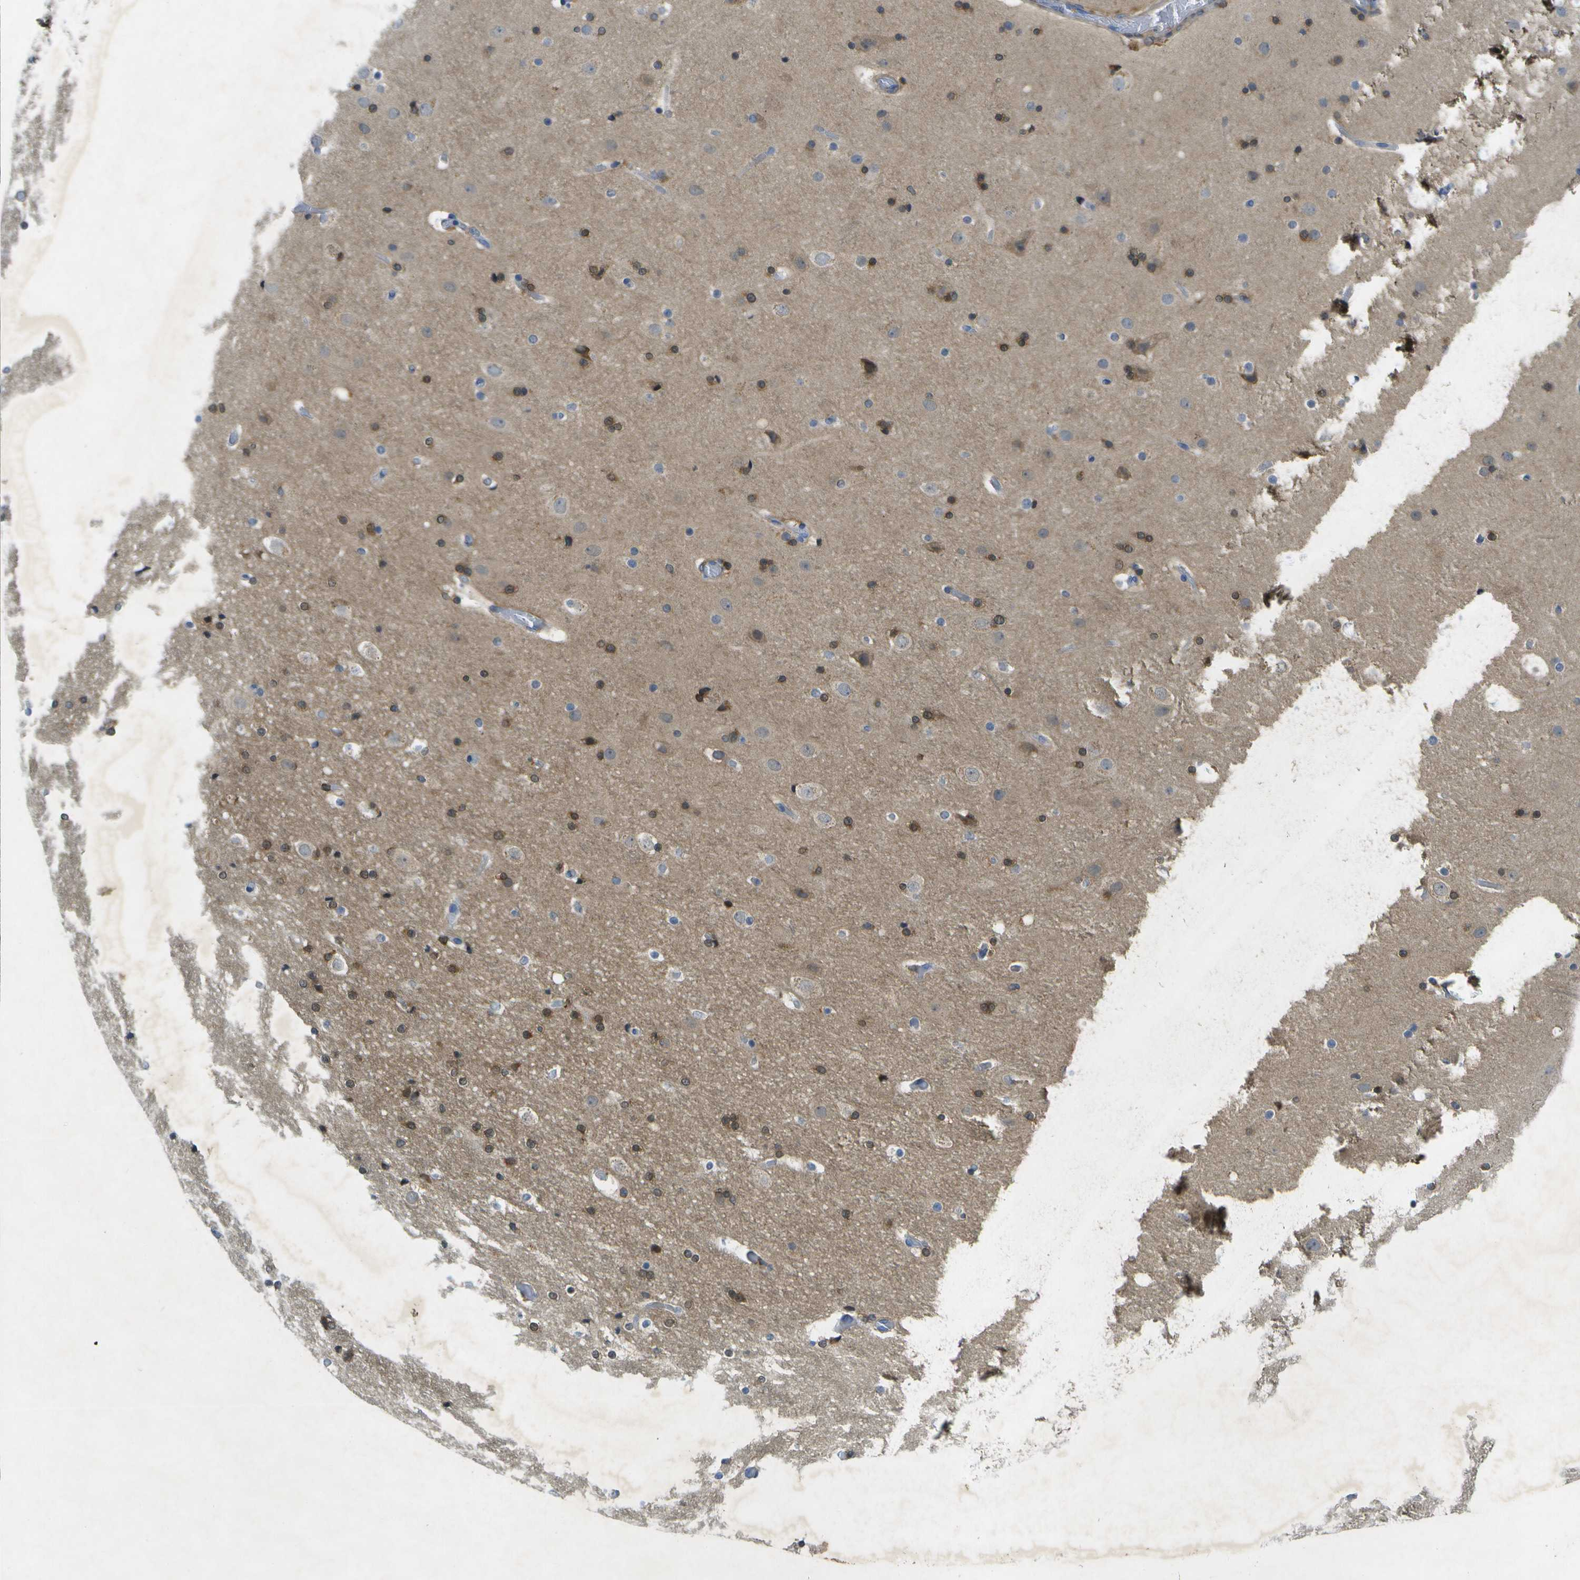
{"staining": {"intensity": "weak", "quantity": ">75%", "location": "cytoplasmic/membranous"}, "tissue": "cerebral cortex", "cell_type": "Endothelial cells", "image_type": "normal", "snomed": [{"axis": "morphology", "description": "Normal tissue, NOS"}, {"axis": "topography", "description": "Cerebral cortex"}], "caption": "Weak cytoplasmic/membranous staining is present in about >75% of endothelial cells in unremarkable cerebral cortex.", "gene": "WNK2", "patient": {"sex": "male", "age": 57}}